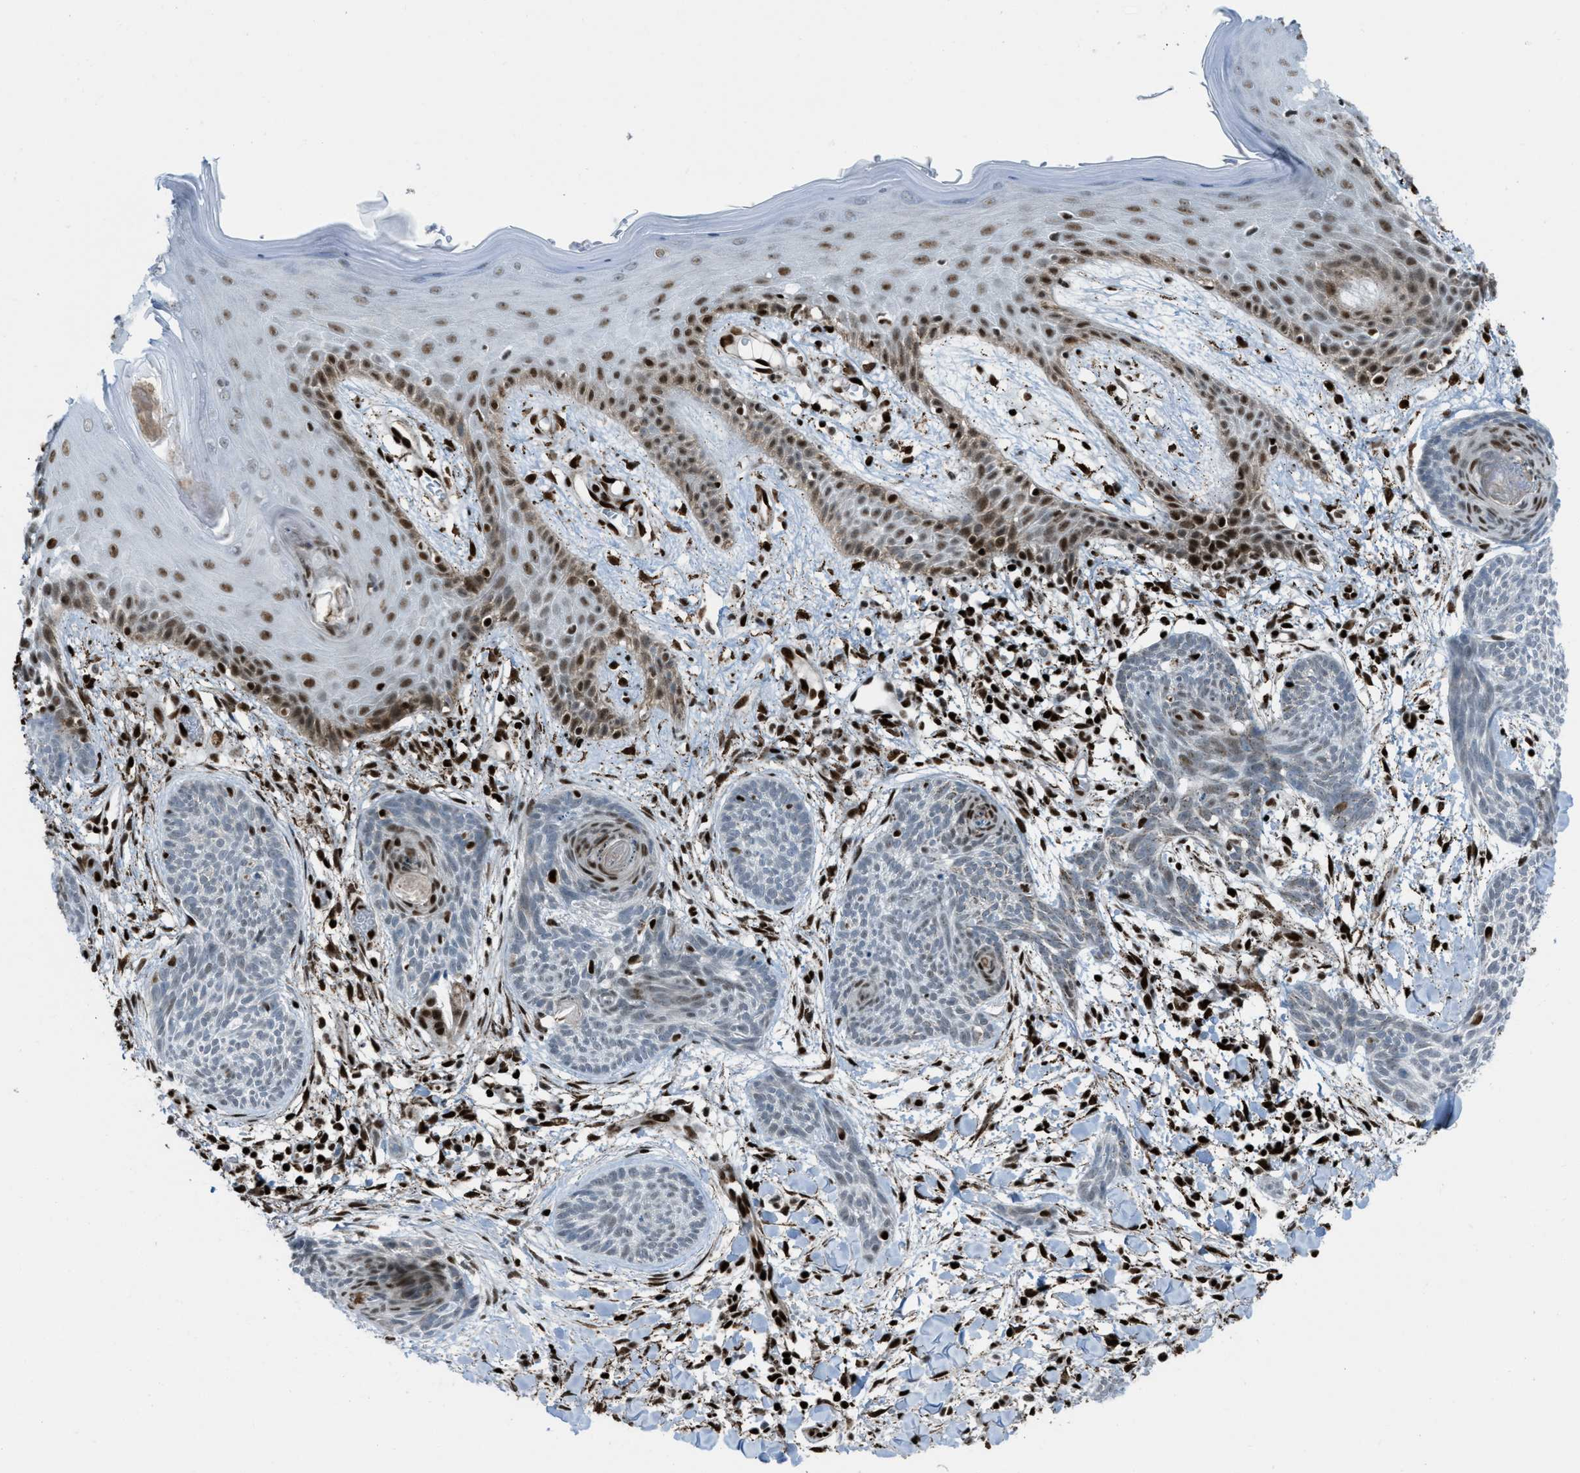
{"staining": {"intensity": "moderate", "quantity": "<25%", "location": "nuclear"}, "tissue": "skin cancer", "cell_type": "Tumor cells", "image_type": "cancer", "snomed": [{"axis": "morphology", "description": "Basal cell carcinoma"}, {"axis": "topography", "description": "Skin"}], "caption": "DAB (3,3'-diaminobenzidine) immunohistochemical staining of human skin cancer displays moderate nuclear protein expression in approximately <25% of tumor cells.", "gene": "SLFN5", "patient": {"sex": "female", "age": 59}}